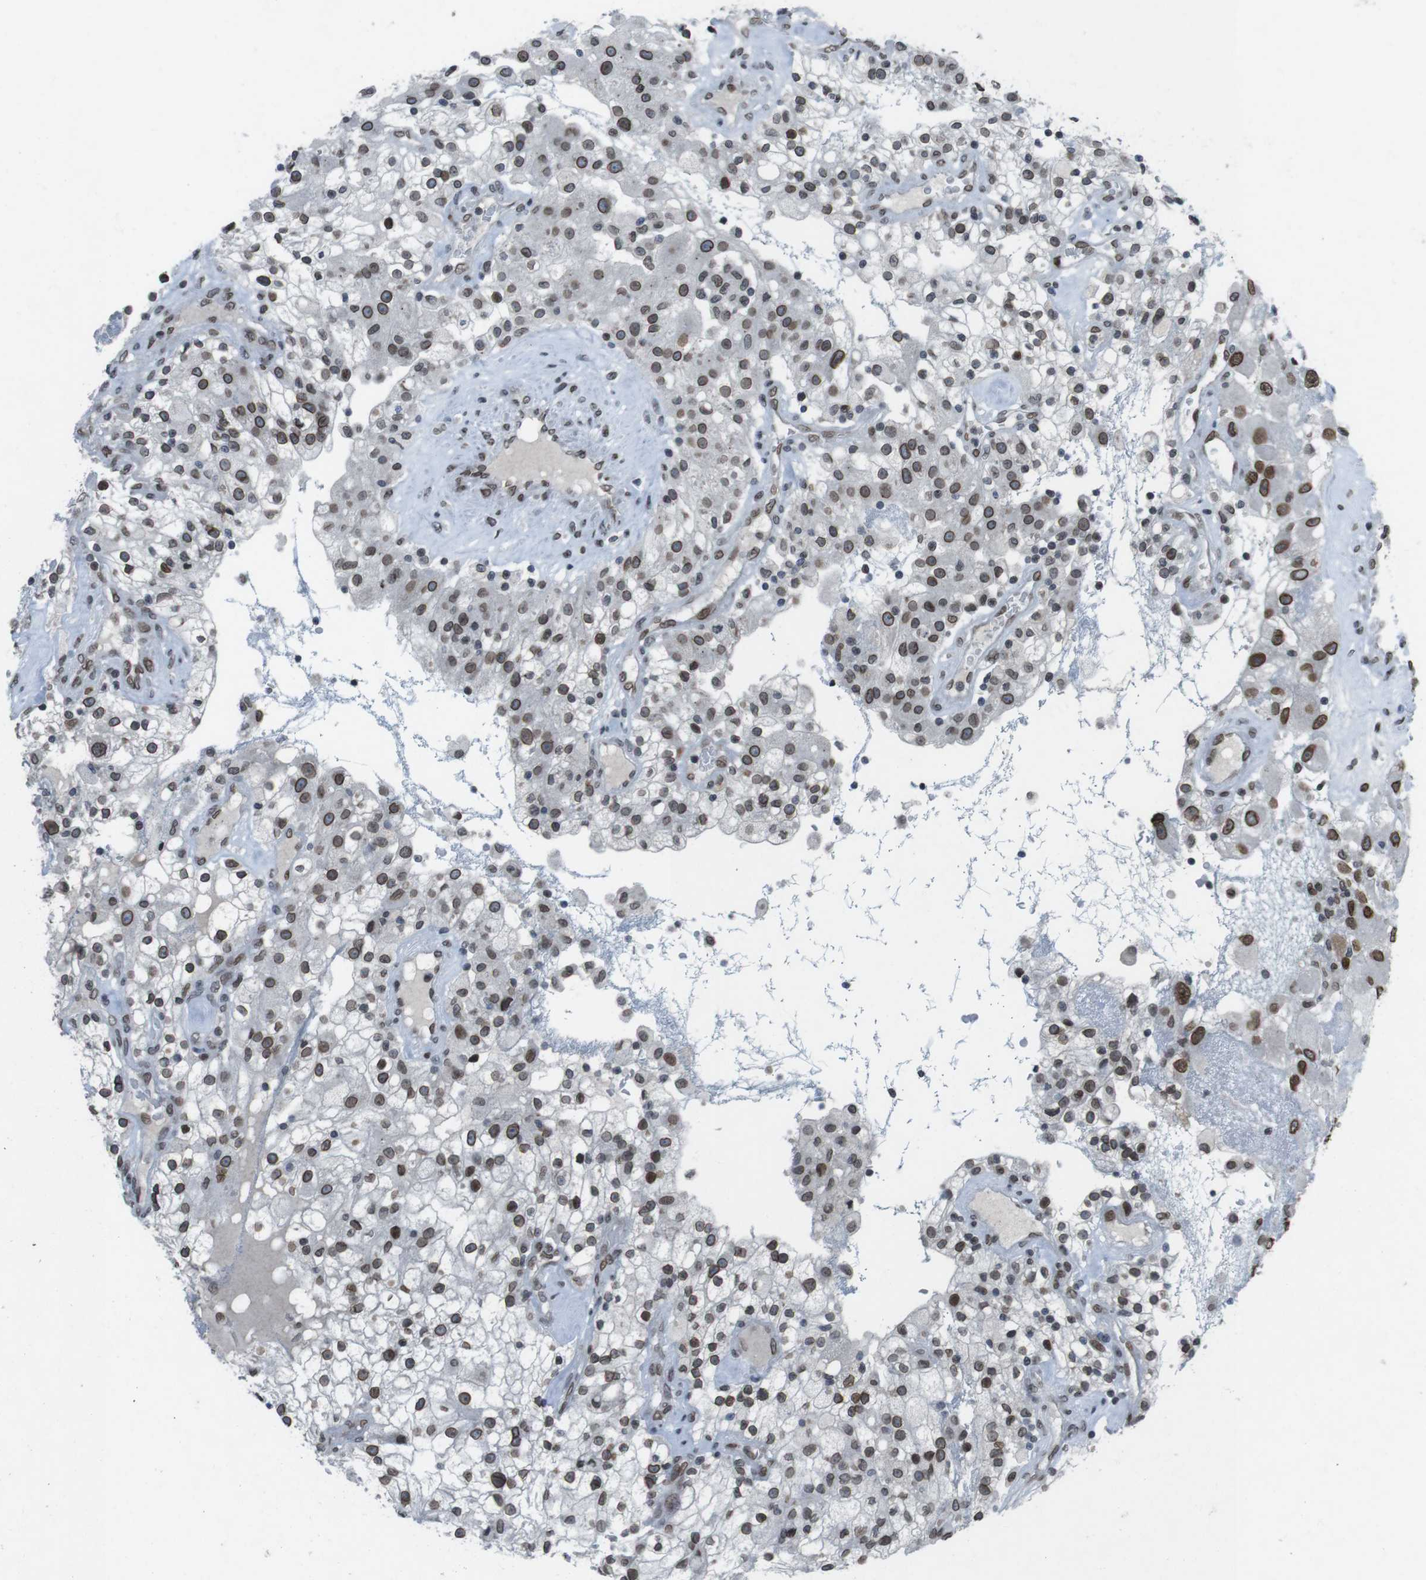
{"staining": {"intensity": "strong", "quantity": ">75%", "location": "cytoplasmic/membranous,nuclear"}, "tissue": "renal cancer", "cell_type": "Tumor cells", "image_type": "cancer", "snomed": [{"axis": "morphology", "description": "Adenocarcinoma, NOS"}, {"axis": "topography", "description": "Kidney"}], "caption": "Tumor cells exhibit strong cytoplasmic/membranous and nuclear expression in about >75% of cells in renal cancer (adenocarcinoma). Nuclei are stained in blue.", "gene": "MAD1L1", "patient": {"sex": "female", "age": 52}}